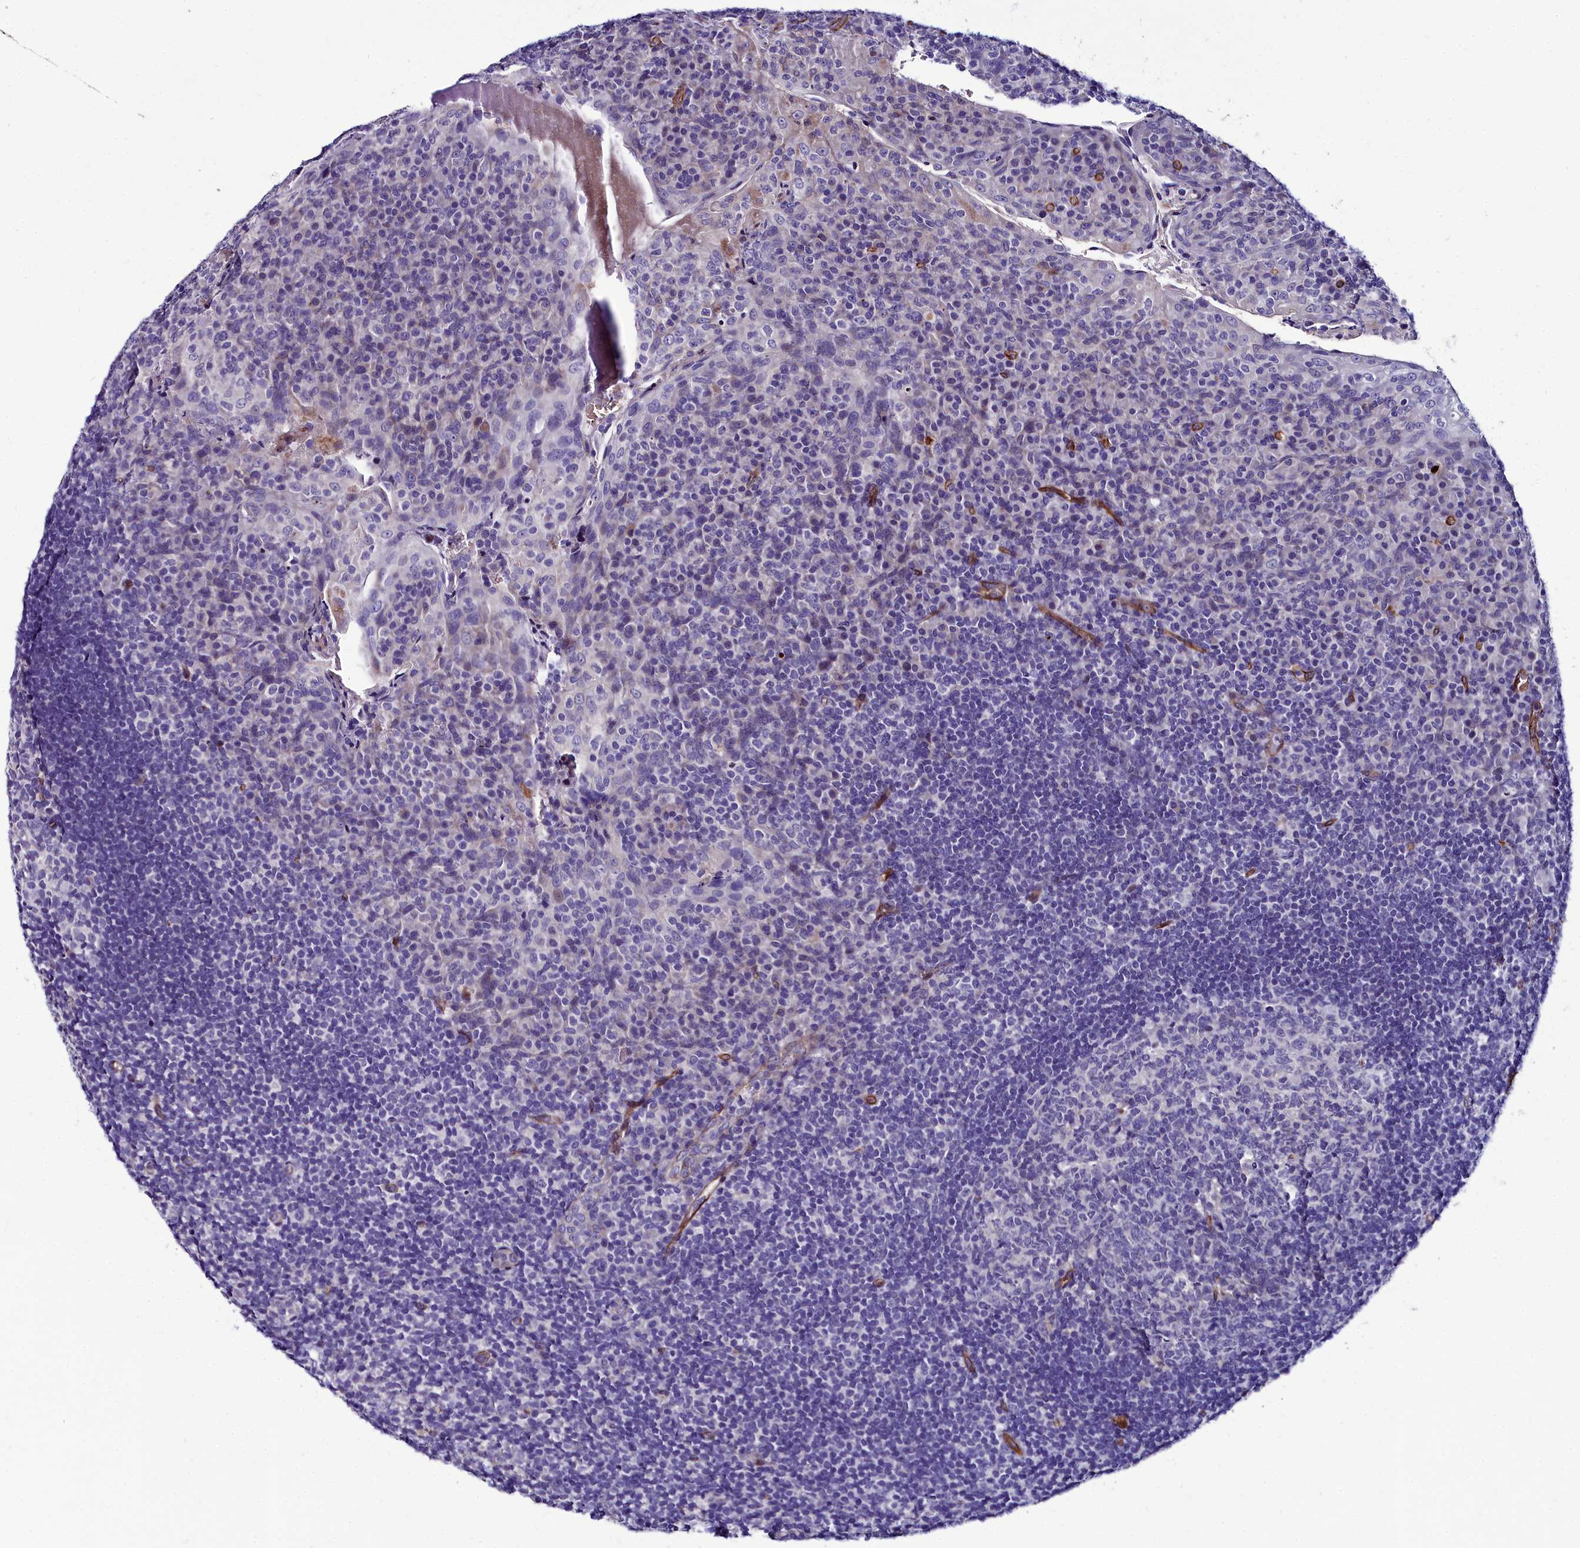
{"staining": {"intensity": "negative", "quantity": "none", "location": "none"}, "tissue": "tonsil", "cell_type": "Germinal center cells", "image_type": "normal", "snomed": [{"axis": "morphology", "description": "Normal tissue, NOS"}, {"axis": "topography", "description": "Tonsil"}], "caption": "Micrograph shows no significant protein positivity in germinal center cells of benign tonsil. (DAB (3,3'-diaminobenzidine) immunohistochemistry, high magnification).", "gene": "CYP4F11", "patient": {"sex": "male", "age": 17}}